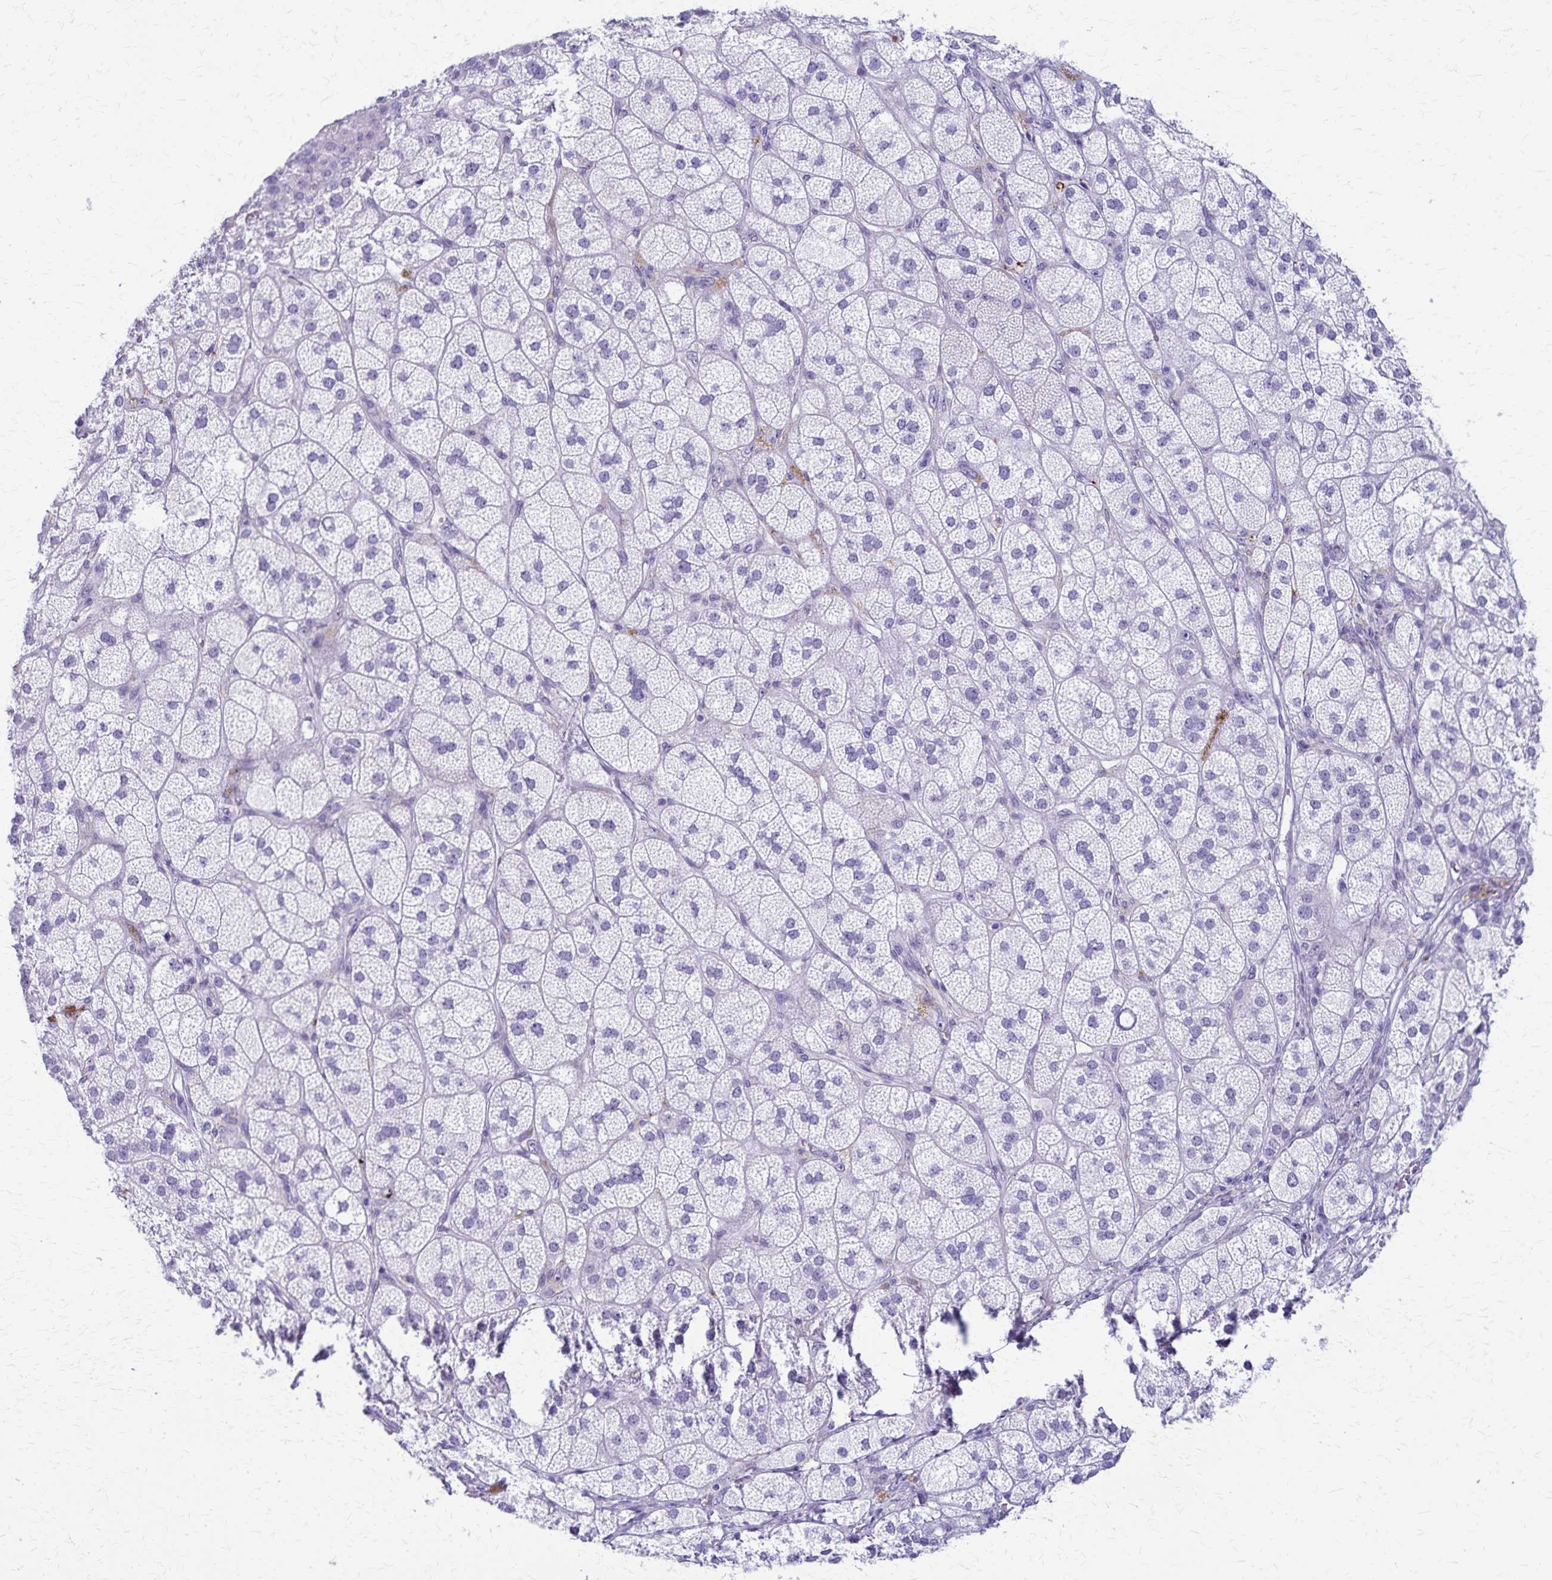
{"staining": {"intensity": "weak", "quantity": "<25%", "location": "cytoplasmic/membranous"}, "tissue": "adrenal gland", "cell_type": "Glandular cells", "image_type": "normal", "snomed": [{"axis": "morphology", "description": "Normal tissue, NOS"}, {"axis": "topography", "description": "Adrenal gland"}], "caption": "Immunohistochemistry of unremarkable adrenal gland displays no expression in glandular cells.", "gene": "TMEM60", "patient": {"sex": "female", "age": 60}}